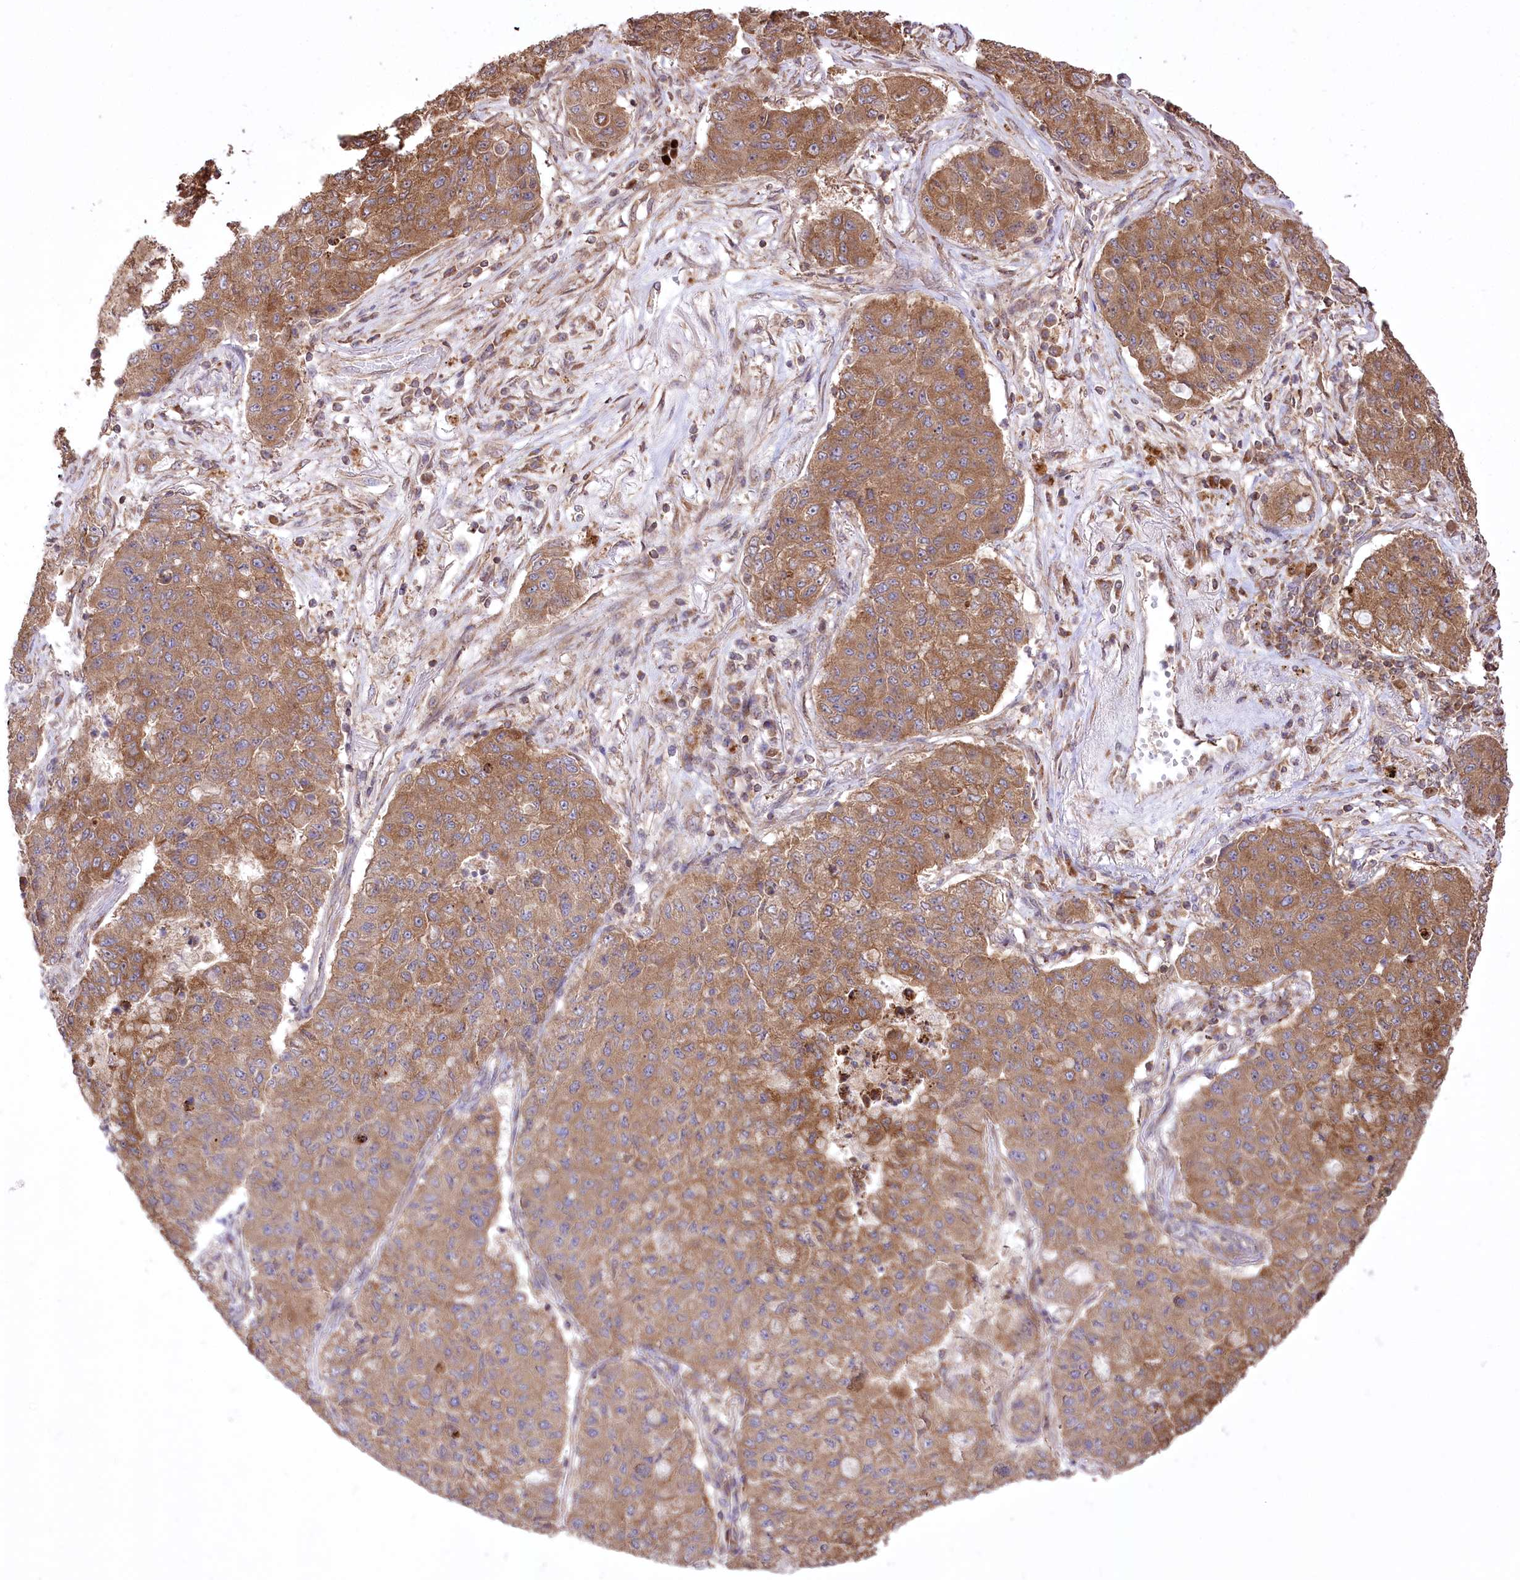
{"staining": {"intensity": "moderate", "quantity": ">75%", "location": "cytoplasmic/membranous"}, "tissue": "lung cancer", "cell_type": "Tumor cells", "image_type": "cancer", "snomed": [{"axis": "morphology", "description": "Squamous cell carcinoma, NOS"}, {"axis": "topography", "description": "Lung"}], "caption": "Tumor cells reveal medium levels of moderate cytoplasmic/membranous expression in about >75% of cells in human lung squamous cell carcinoma.", "gene": "XYLB", "patient": {"sex": "male", "age": 74}}